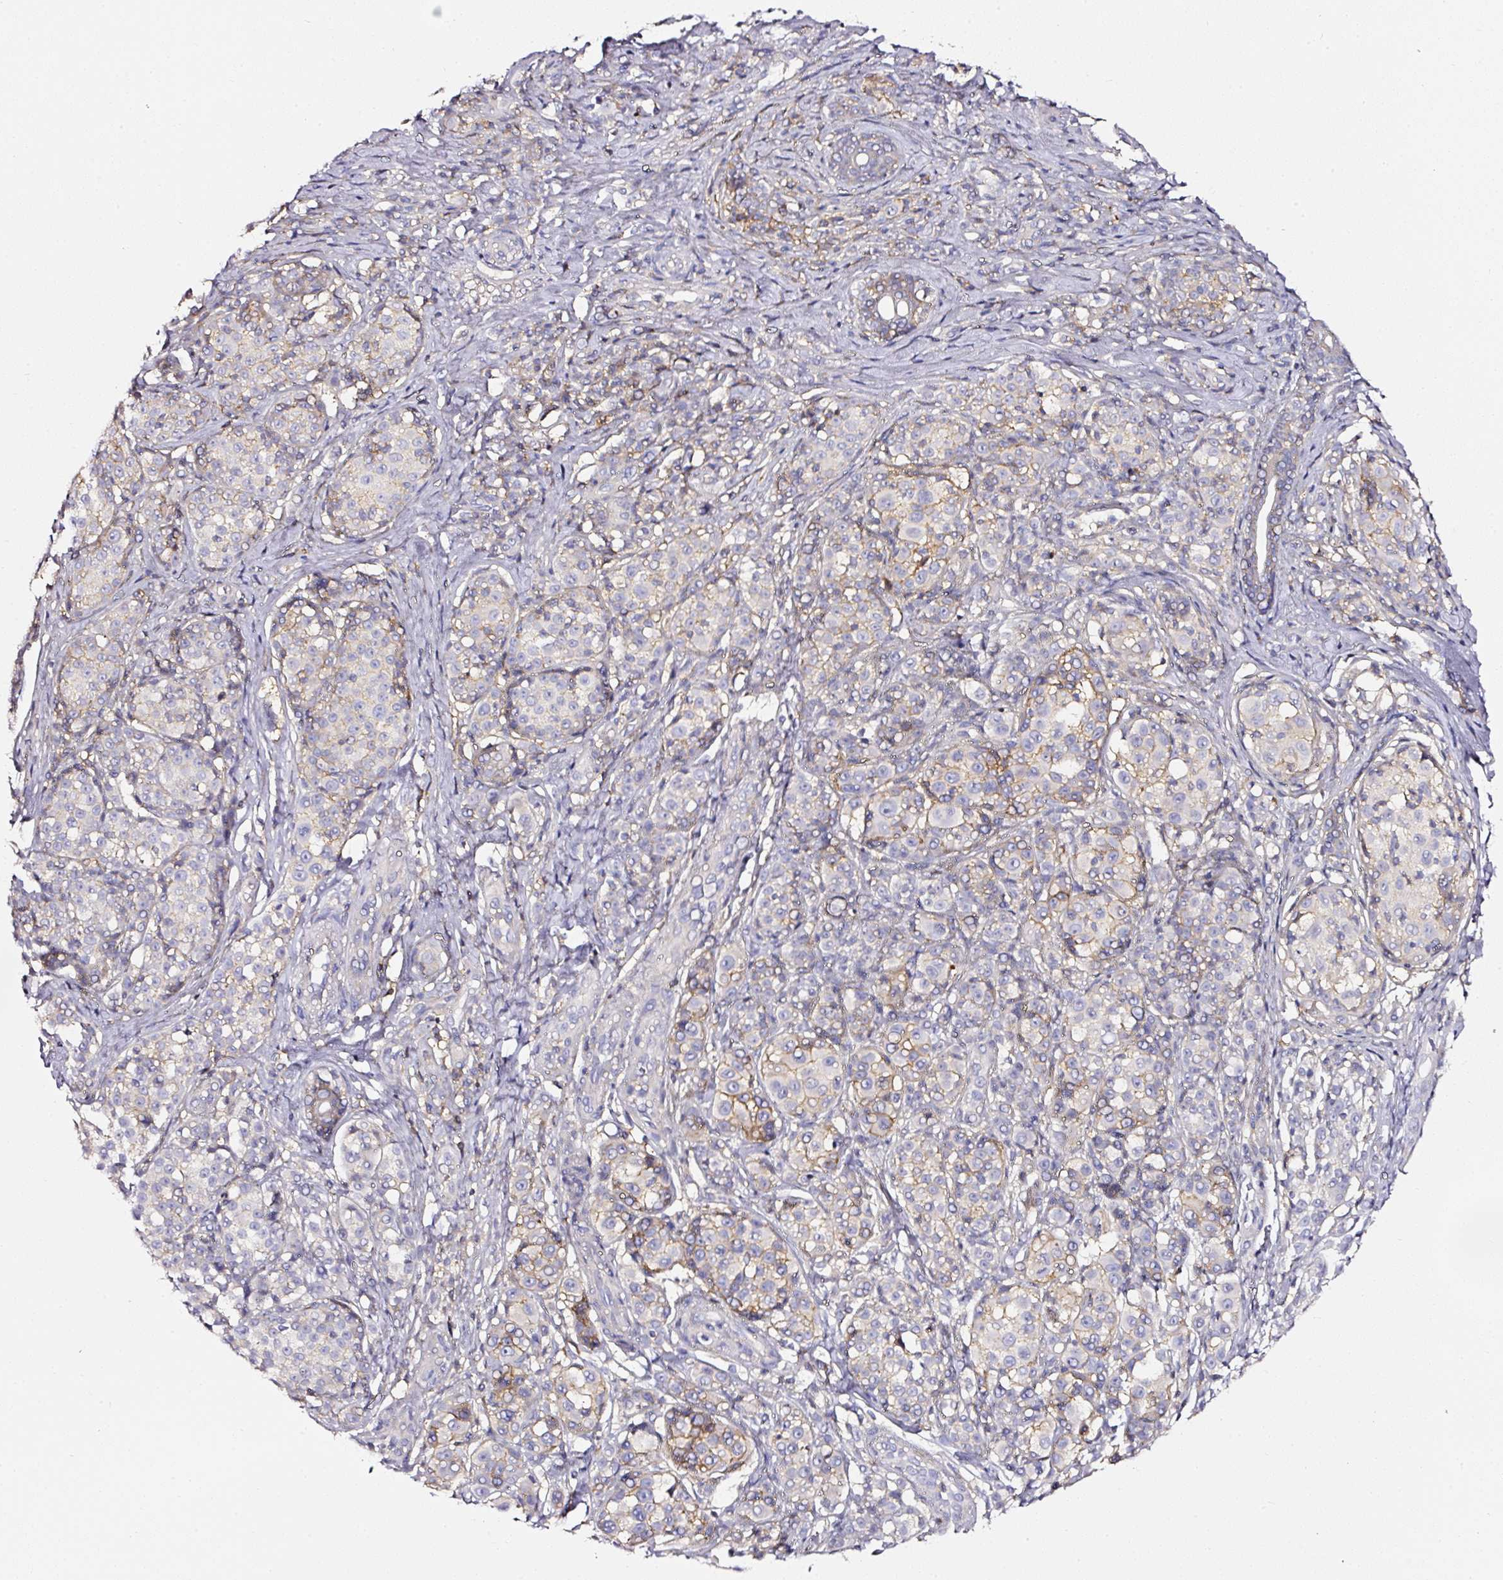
{"staining": {"intensity": "negative", "quantity": "none", "location": "none"}, "tissue": "melanoma", "cell_type": "Tumor cells", "image_type": "cancer", "snomed": [{"axis": "morphology", "description": "Malignant melanoma, NOS"}, {"axis": "topography", "description": "Skin"}], "caption": "Tumor cells show no significant protein positivity in melanoma.", "gene": "CD47", "patient": {"sex": "female", "age": 35}}